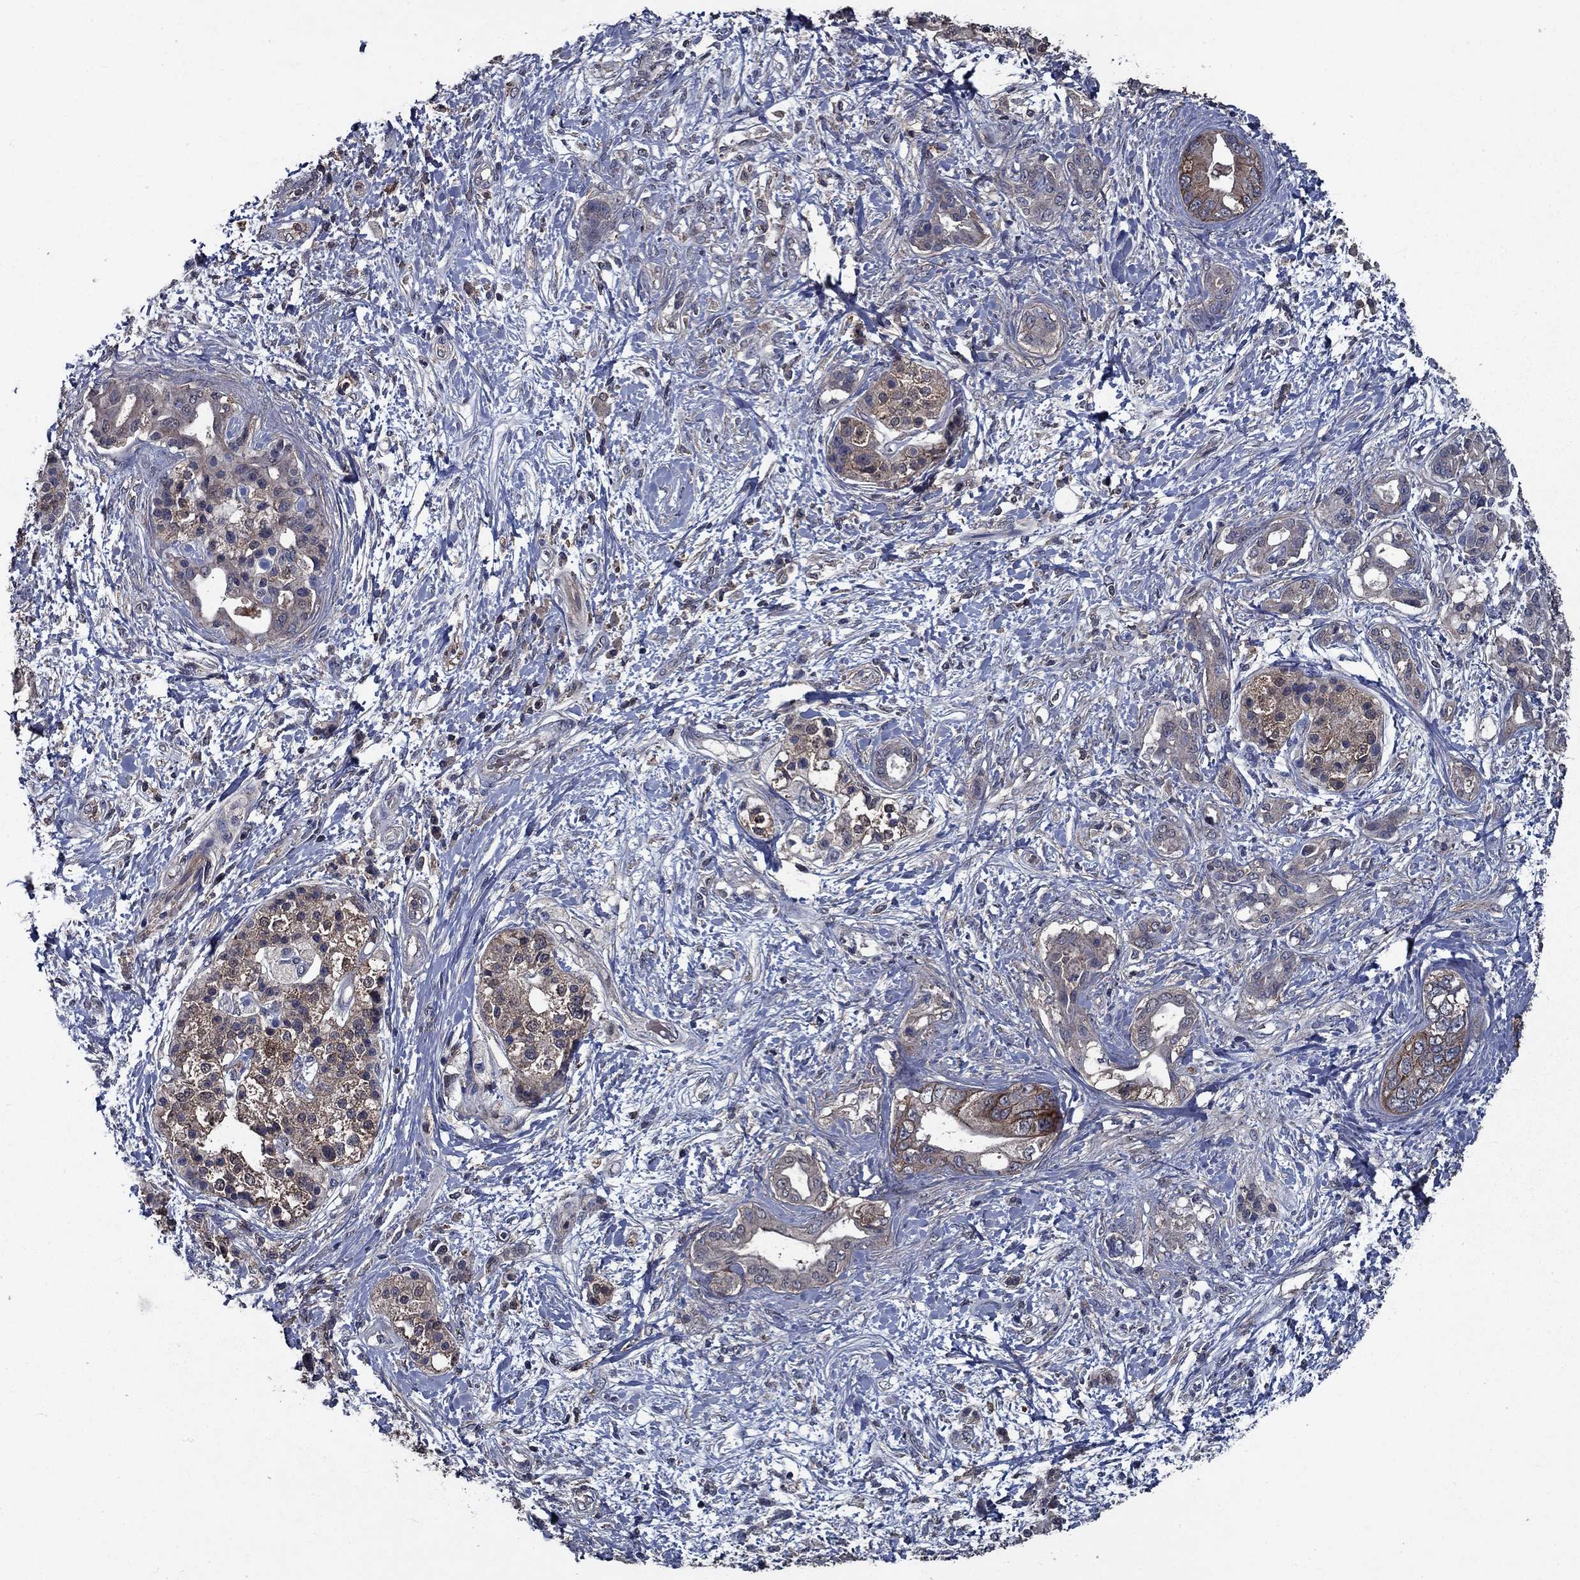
{"staining": {"intensity": "strong", "quantity": "<25%", "location": "cytoplasmic/membranous"}, "tissue": "pancreatic cancer", "cell_type": "Tumor cells", "image_type": "cancer", "snomed": [{"axis": "morphology", "description": "Adenocarcinoma, NOS"}, {"axis": "topography", "description": "Pancreas"}], "caption": "Immunohistochemistry (IHC) image of pancreatic cancer (adenocarcinoma) stained for a protein (brown), which exhibits medium levels of strong cytoplasmic/membranous staining in approximately <25% of tumor cells.", "gene": "SLC44A1", "patient": {"sex": "female", "age": 56}}